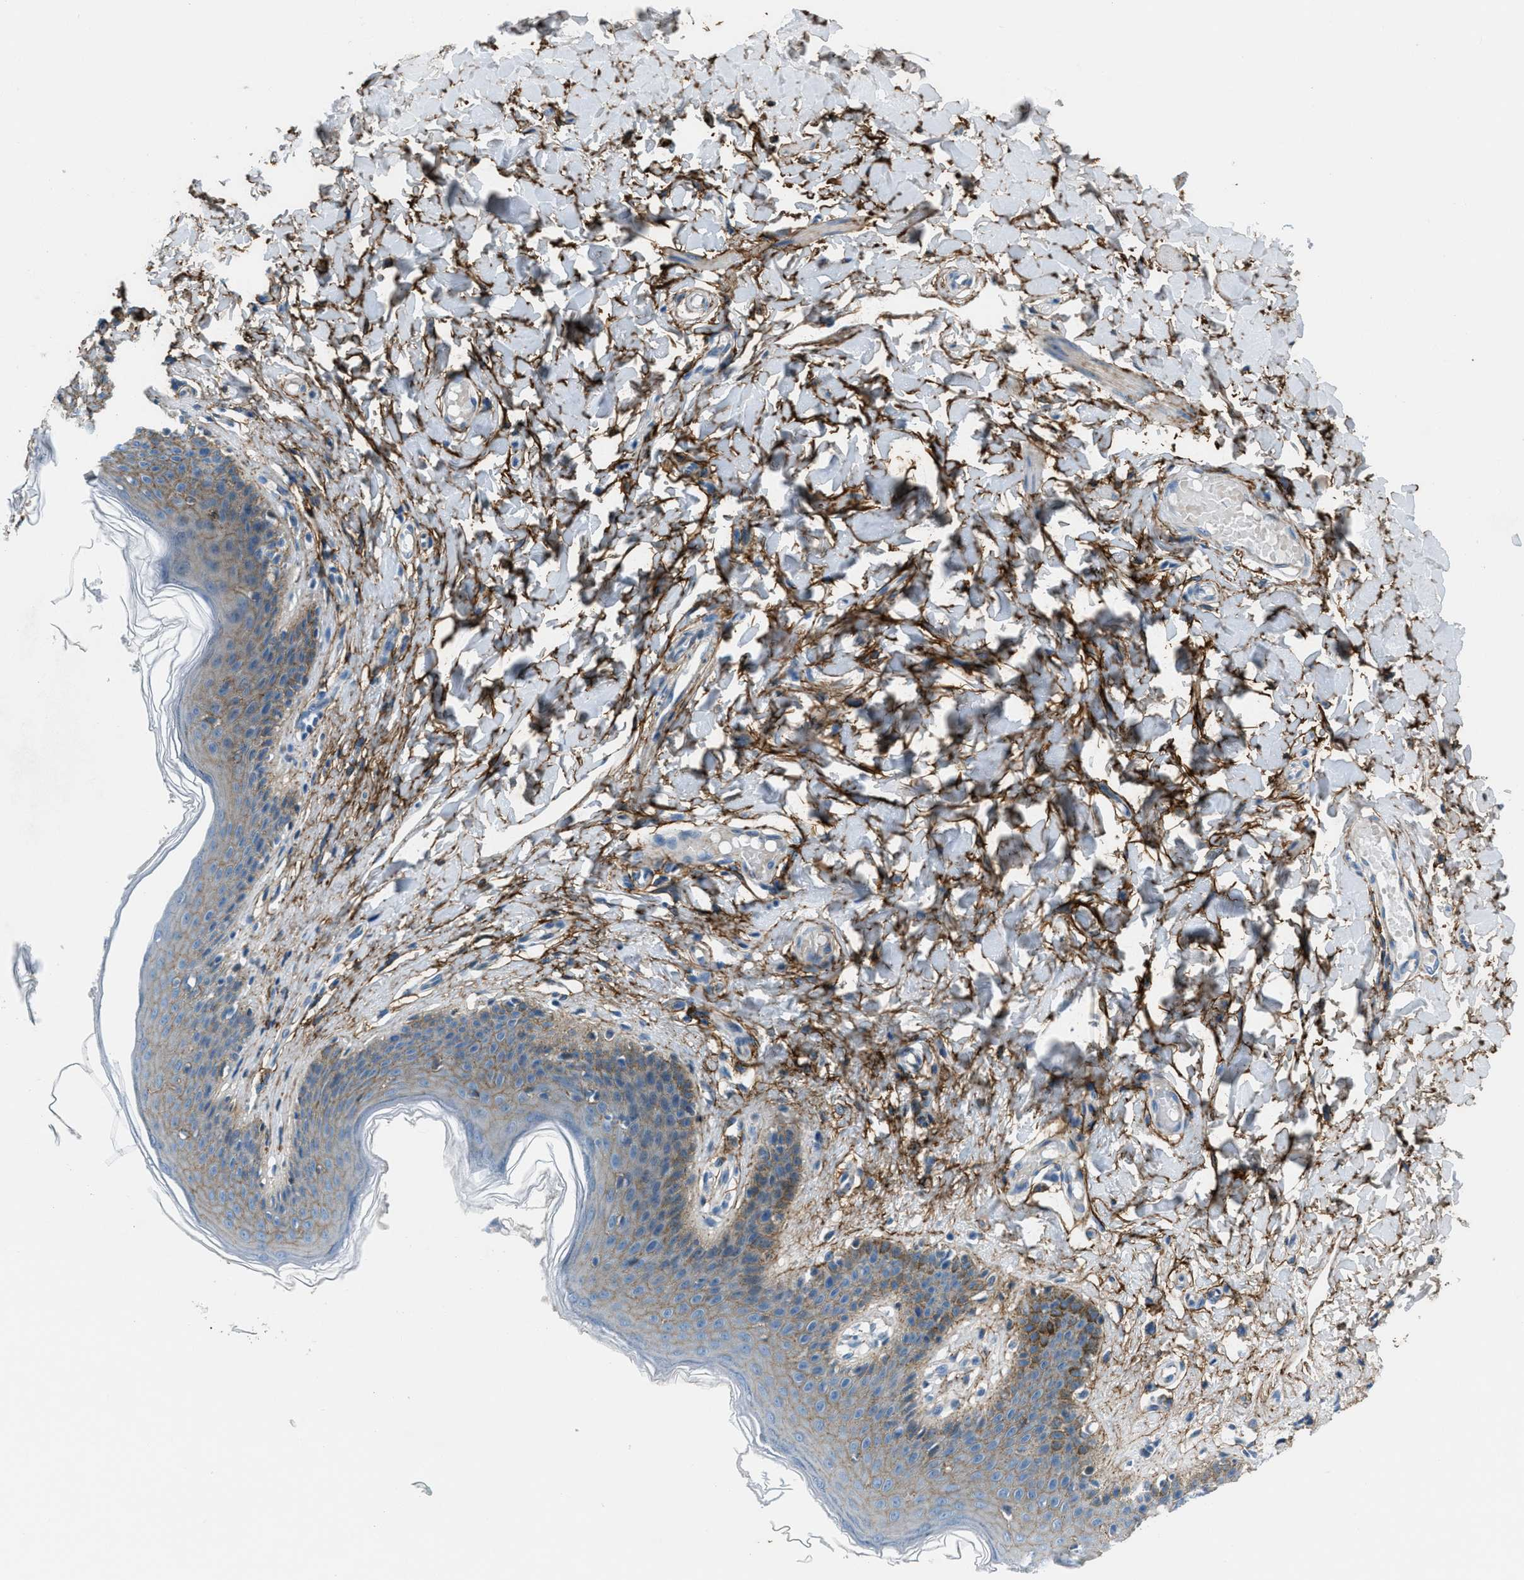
{"staining": {"intensity": "weak", "quantity": "25%-75%", "location": "cytoplasmic/membranous"}, "tissue": "skin", "cell_type": "Epidermal cells", "image_type": "normal", "snomed": [{"axis": "morphology", "description": "Normal tissue, NOS"}, {"axis": "topography", "description": "Vulva"}], "caption": "Protein expression analysis of benign skin exhibits weak cytoplasmic/membranous expression in about 25%-75% of epidermal cells. The protein is shown in brown color, while the nuclei are stained blue.", "gene": "FBN1", "patient": {"sex": "female", "age": 66}}